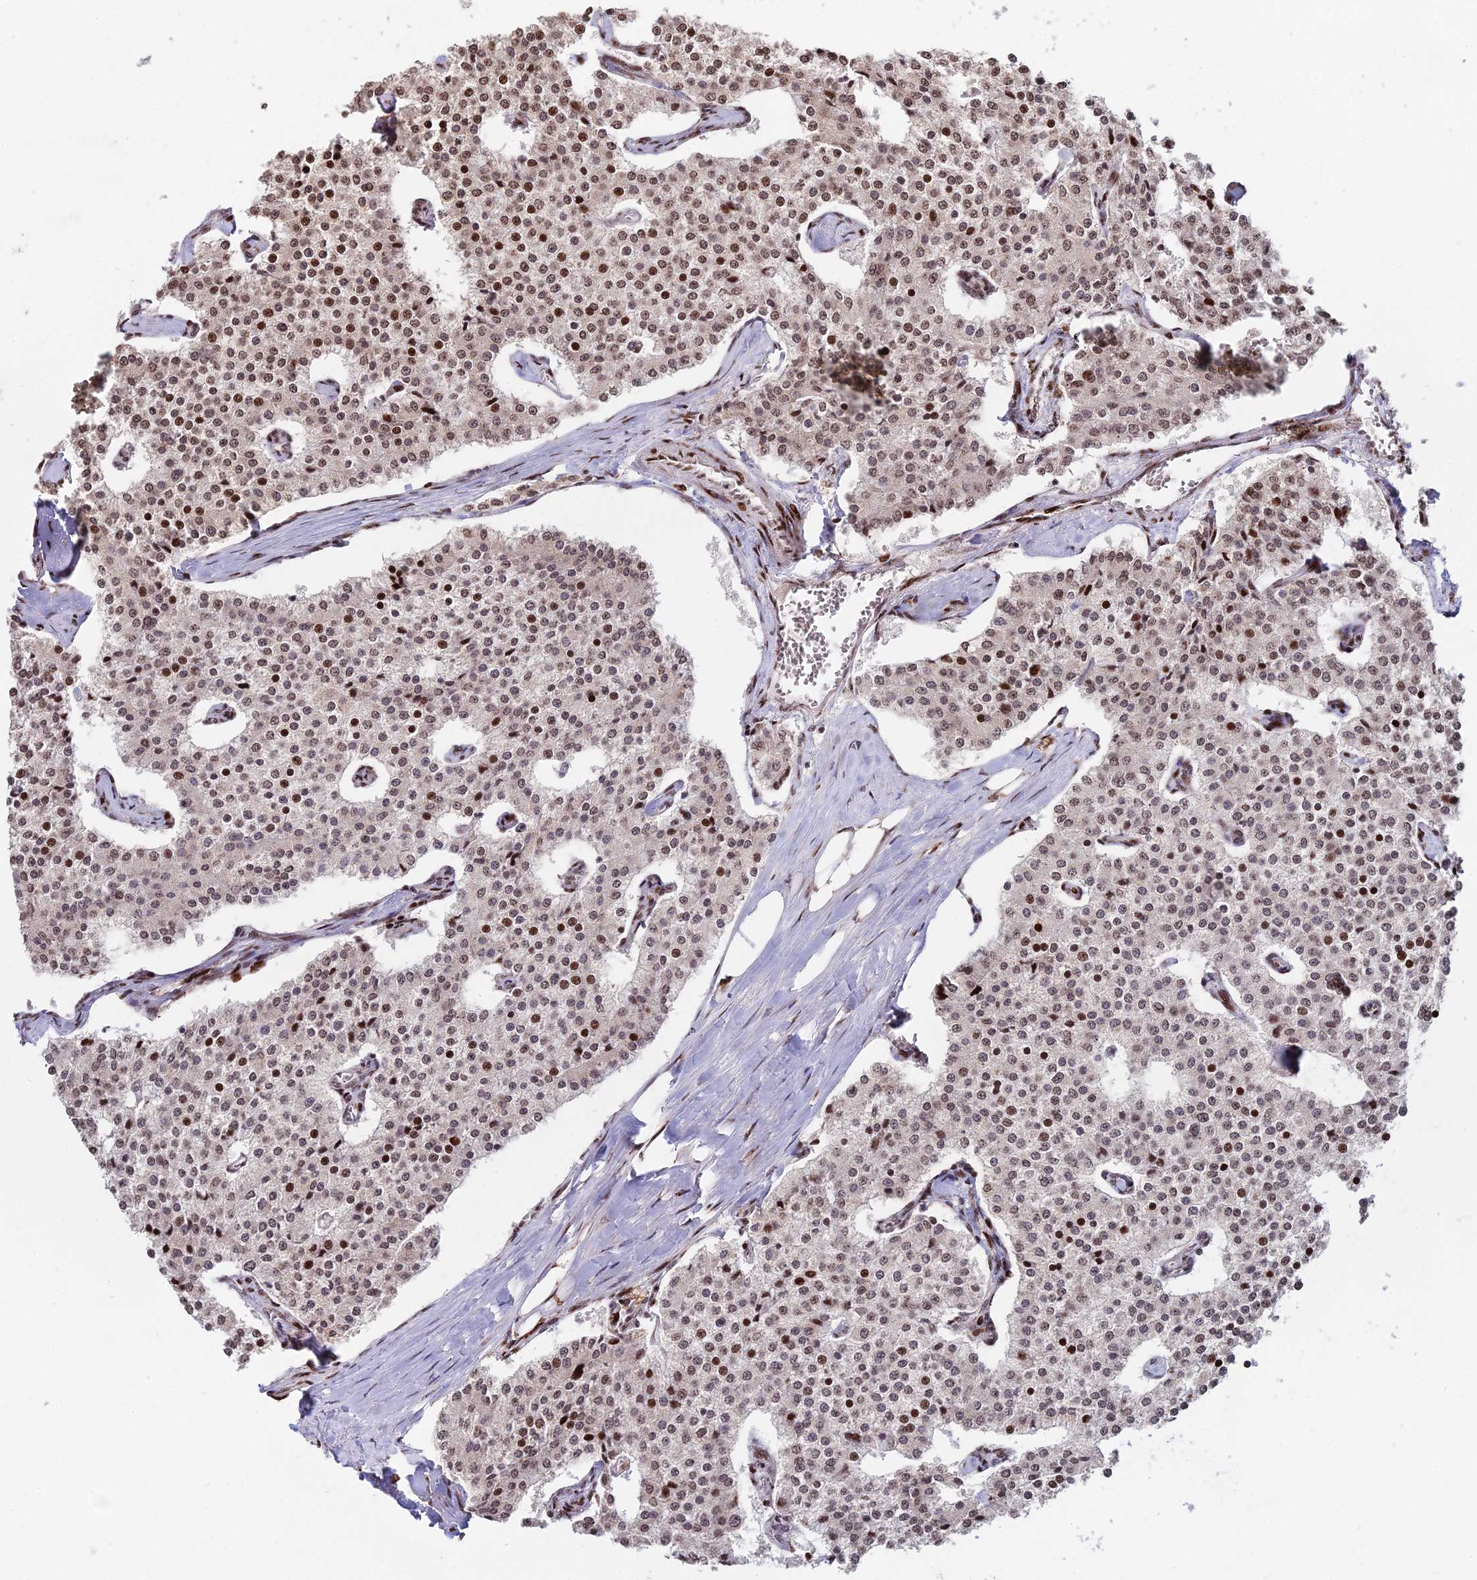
{"staining": {"intensity": "moderate", "quantity": ">75%", "location": "nuclear"}, "tissue": "carcinoid", "cell_type": "Tumor cells", "image_type": "cancer", "snomed": [{"axis": "morphology", "description": "Carcinoid, malignant, NOS"}, {"axis": "topography", "description": "Colon"}], "caption": "High-magnification brightfield microscopy of carcinoid (malignant) stained with DAB (brown) and counterstained with hematoxylin (blue). tumor cells exhibit moderate nuclear expression is present in approximately>75% of cells. (DAB (3,3'-diaminobenzidine) IHC, brown staining for protein, blue staining for nuclei).", "gene": "RBMS2", "patient": {"sex": "female", "age": 52}}